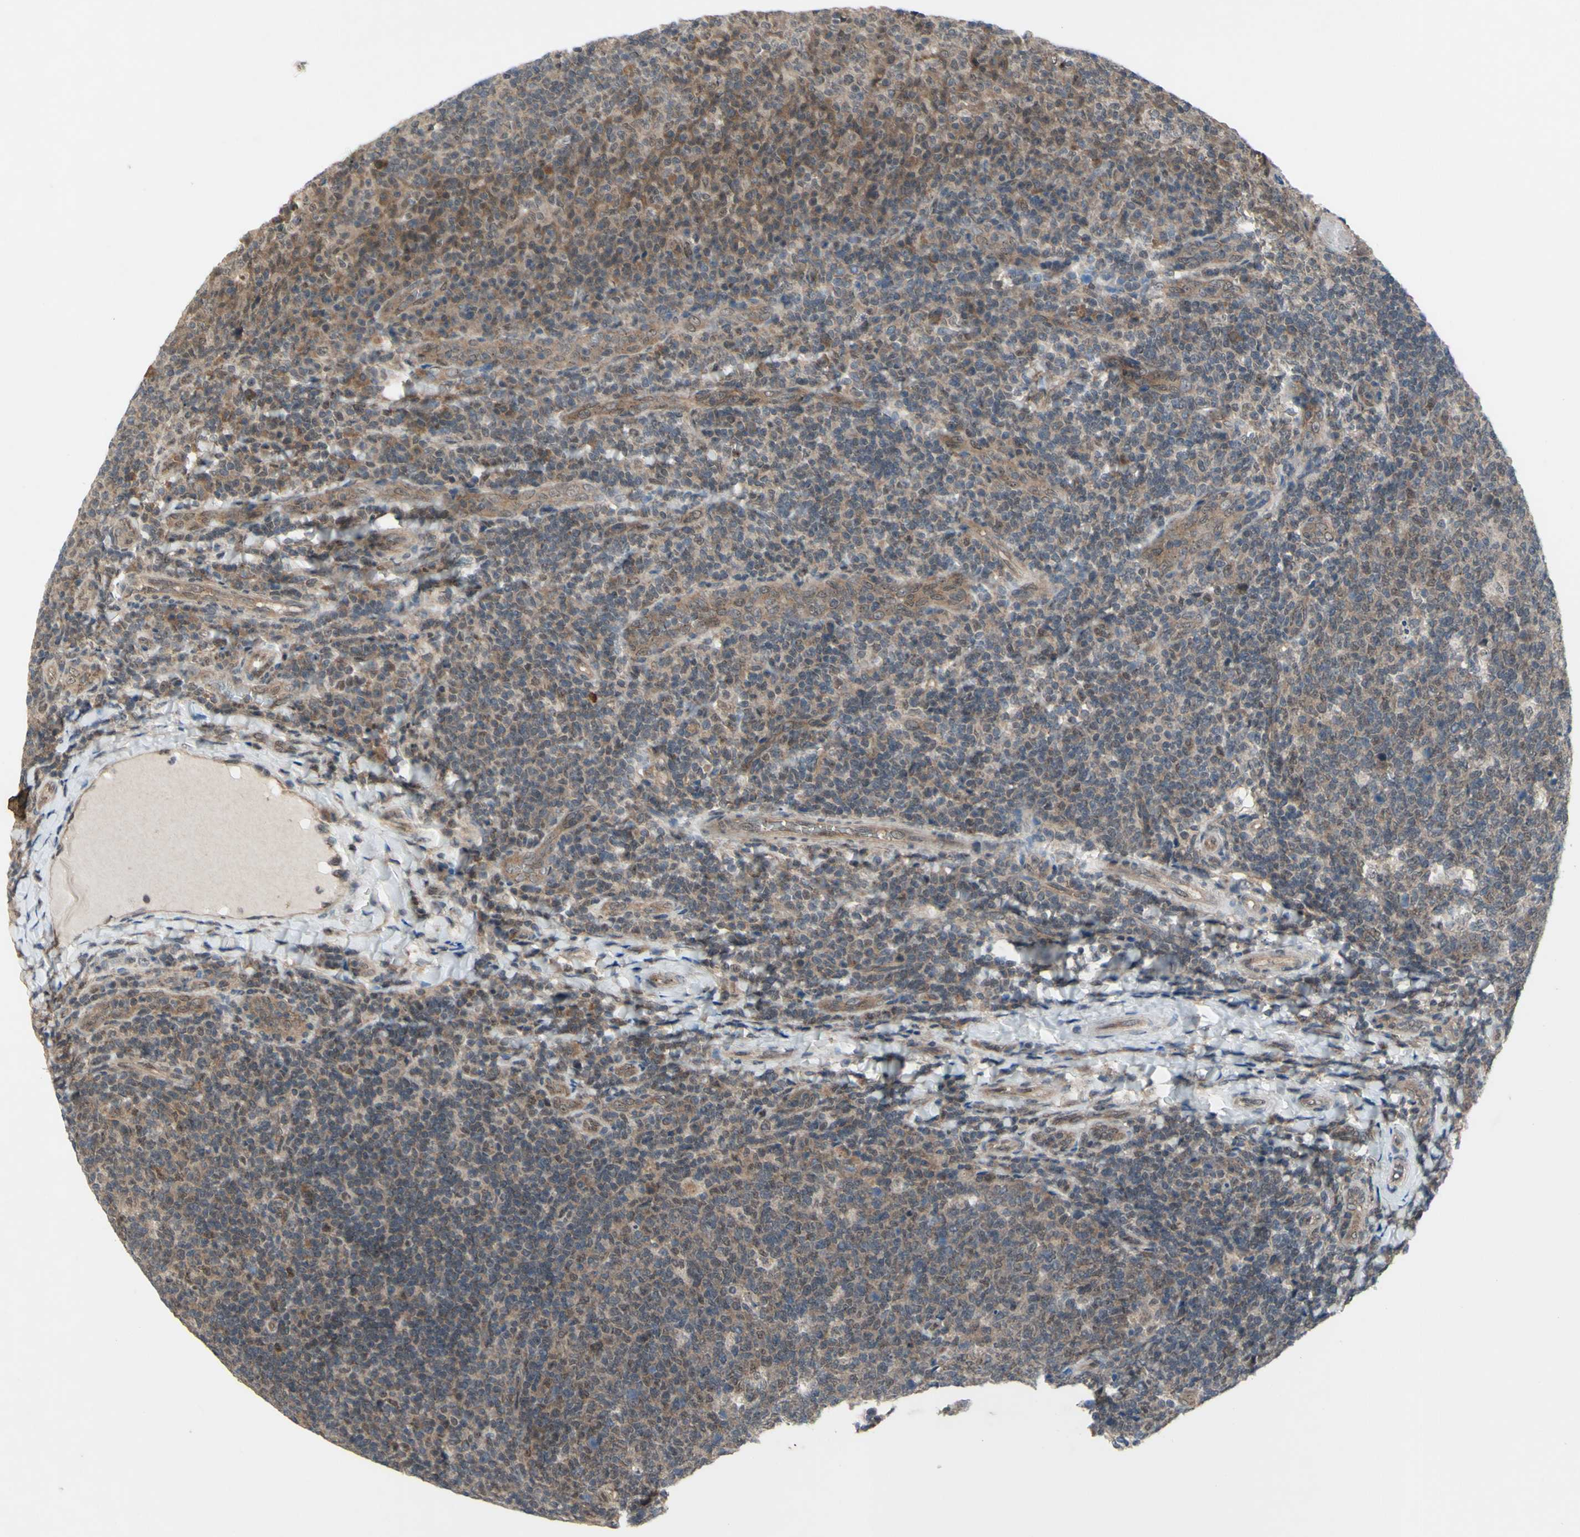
{"staining": {"intensity": "weak", "quantity": "<25%", "location": "cytoplasmic/membranous,nuclear"}, "tissue": "tonsil", "cell_type": "Germinal center cells", "image_type": "normal", "snomed": [{"axis": "morphology", "description": "Normal tissue, NOS"}, {"axis": "topography", "description": "Tonsil"}], "caption": "This is an immunohistochemistry (IHC) photomicrograph of normal human tonsil. There is no staining in germinal center cells.", "gene": "TRDMT1", "patient": {"sex": "male", "age": 17}}